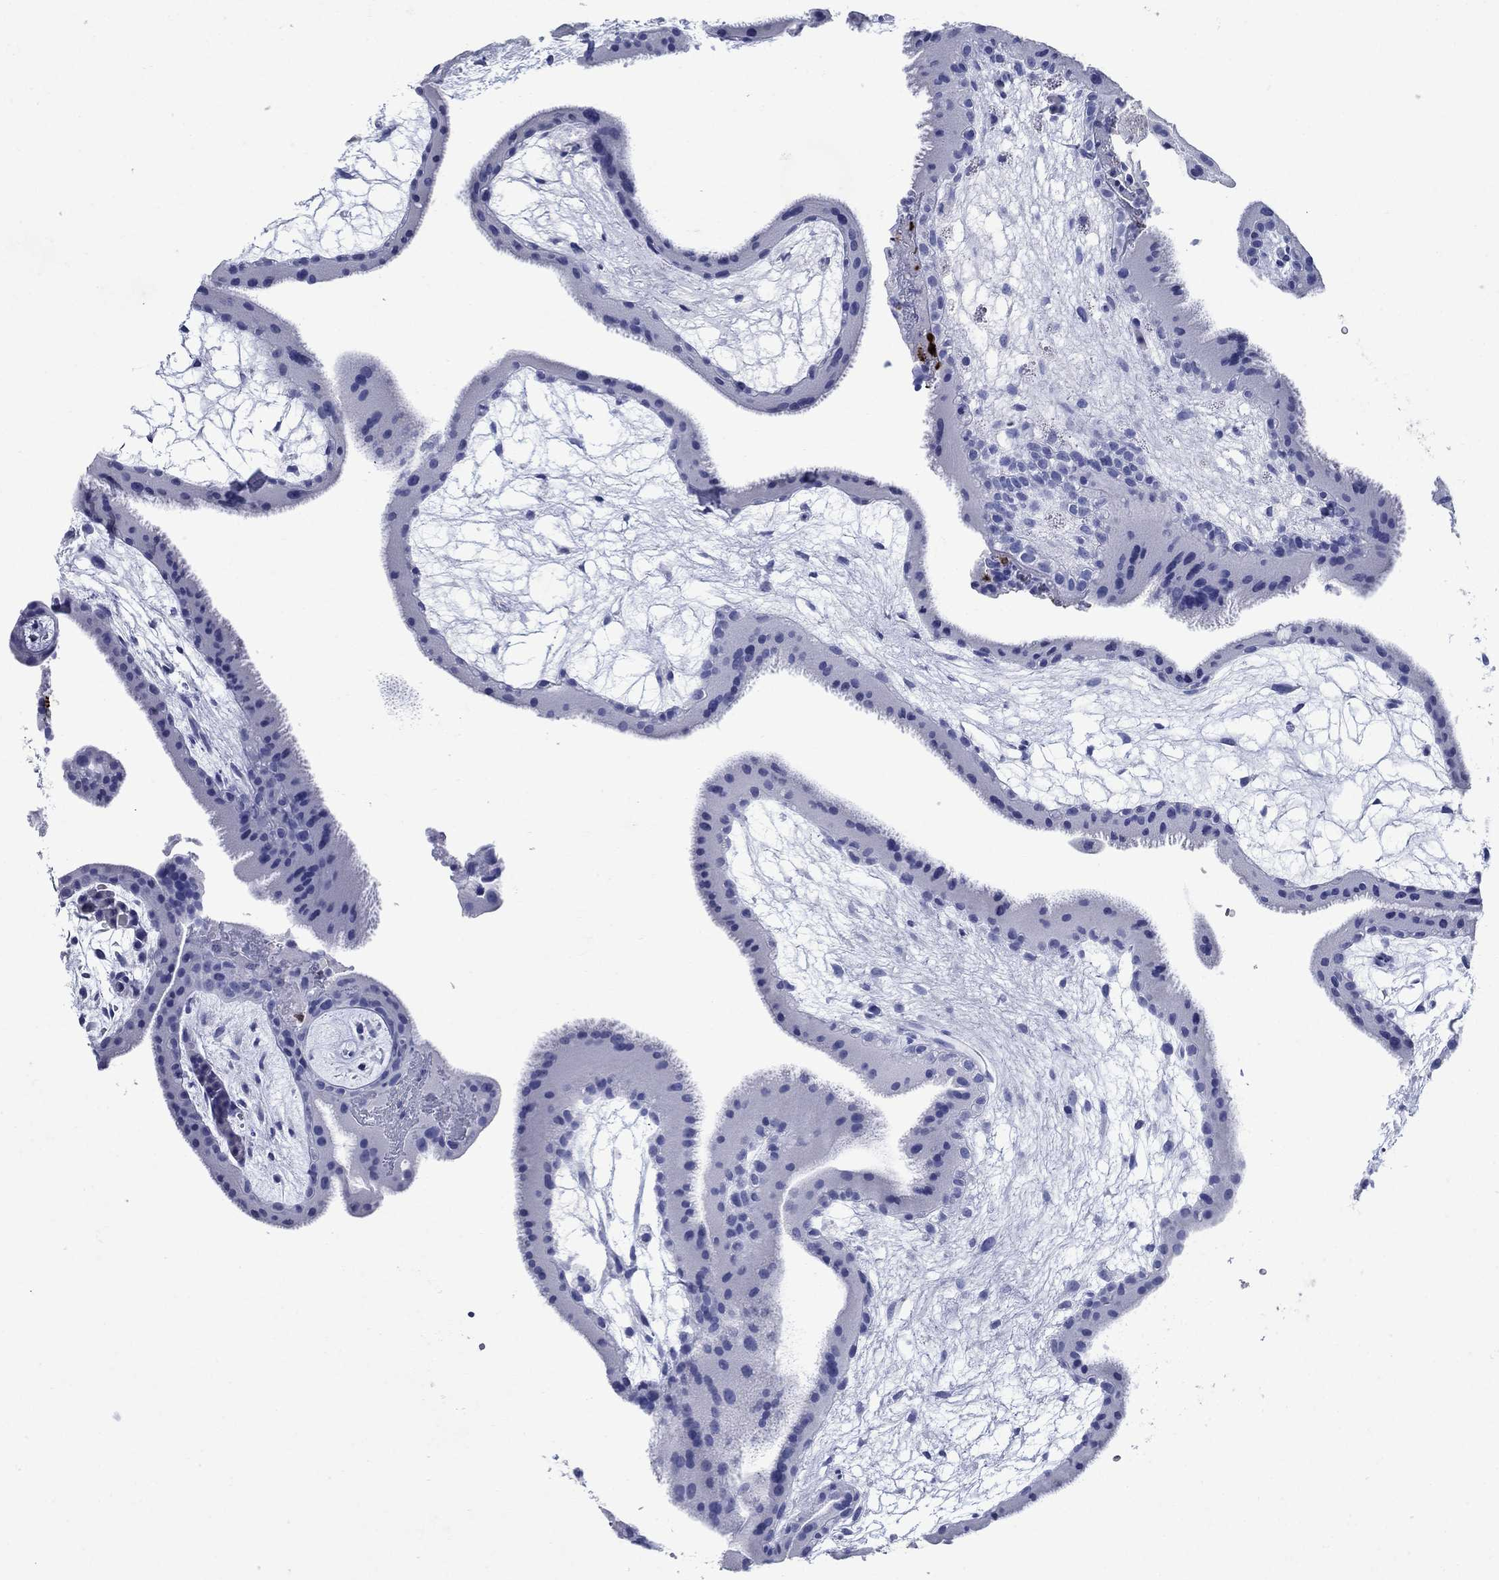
{"staining": {"intensity": "negative", "quantity": "none", "location": "none"}, "tissue": "placenta", "cell_type": "Decidual cells", "image_type": "normal", "snomed": [{"axis": "morphology", "description": "Normal tissue, NOS"}, {"axis": "topography", "description": "Placenta"}], "caption": "Placenta stained for a protein using IHC exhibits no positivity decidual cells.", "gene": "AZU1", "patient": {"sex": "female", "age": 19}}